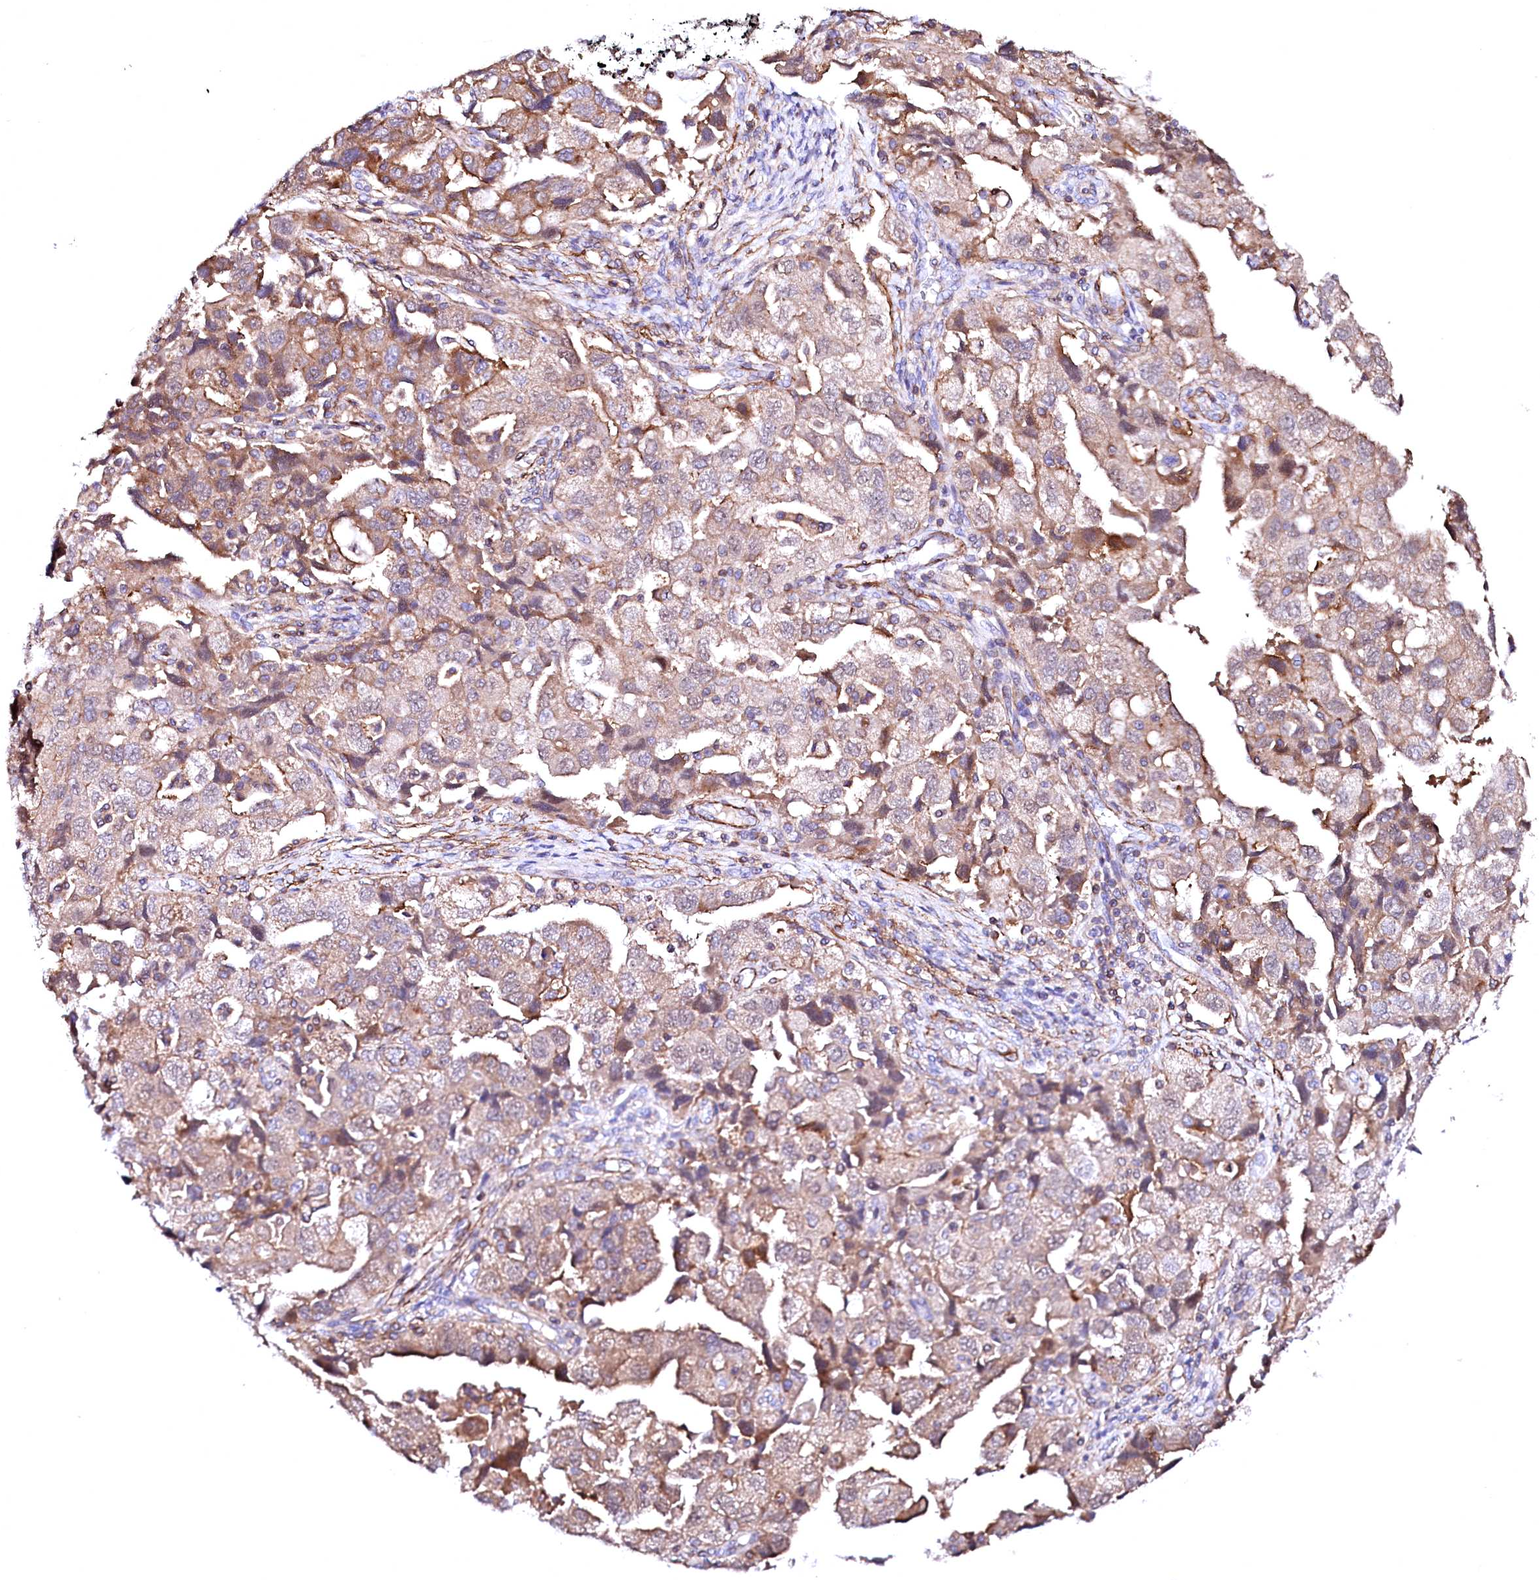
{"staining": {"intensity": "moderate", "quantity": "<25%", "location": "cytoplasmic/membranous"}, "tissue": "ovarian cancer", "cell_type": "Tumor cells", "image_type": "cancer", "snomed": [{"axis": "morphology", "description": "Carcinoma, NOS"}, {"axis": "morphology", "description": "Cystadenocarcinoma, serous, NOS"}, {"axis": "topography", "description": "Ovary"}], "caption": "Ovarian cancer tissue demonstrates moderate cytoplasmic/membranous expression in approximately <25% of tumor cells", "gene": "GPR176", "patient": {"sex": "female", "age": 69}}